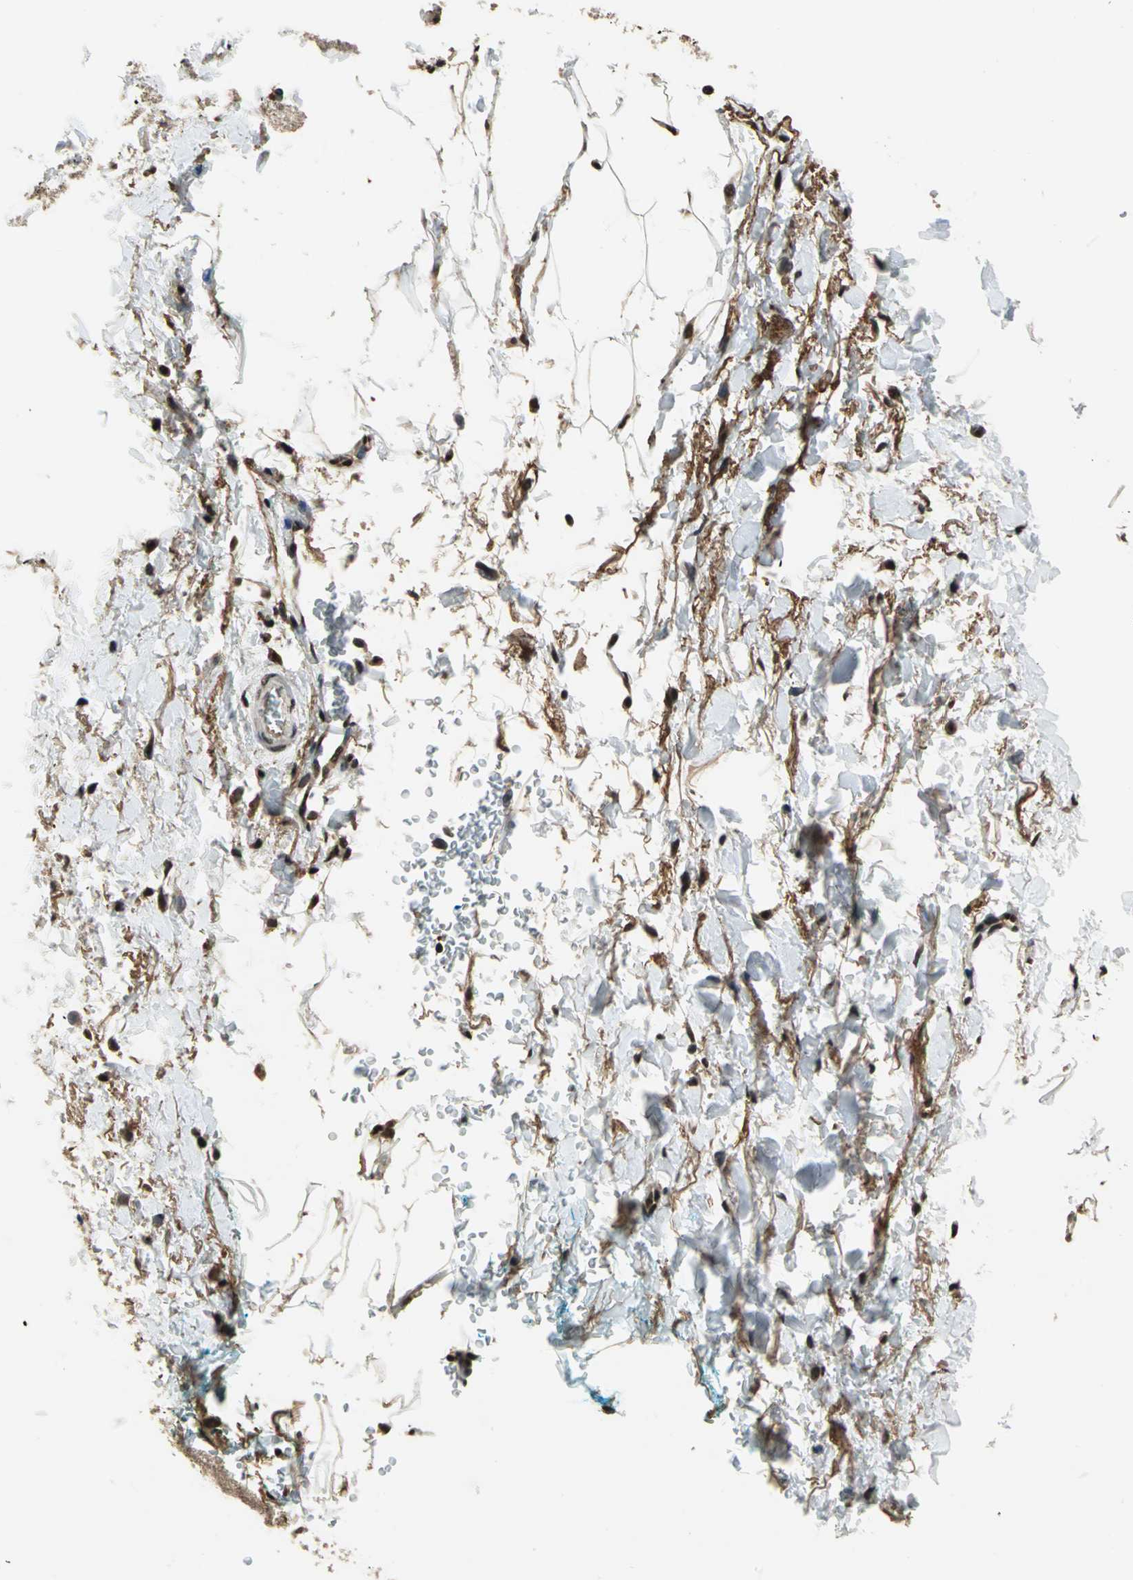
{"staining": {"intensity": "moderate", "quantity": ">75%", "location": "cytoplasmic/membranous,nuclear"}, "tissue": "adipose tissue", "cell_type": "Adipocytes", "image_type": "normal", "snomed": [{"axis": "morphology", "description": "Normal tissue, NOS"}, {"axis": "topography", "description": "Soft tissue"}, {"axis": "topography", "description": "Peripheral nerve tissue"}], "caption": "Adipocytes reveal medium levels of moderate cytoplasmic/membranous,nuclear staining in approximately >75% of cells in normal adipose tissue.", "gene": "MIS18BP1", "patient": {"sex": "female", "age": 71}}